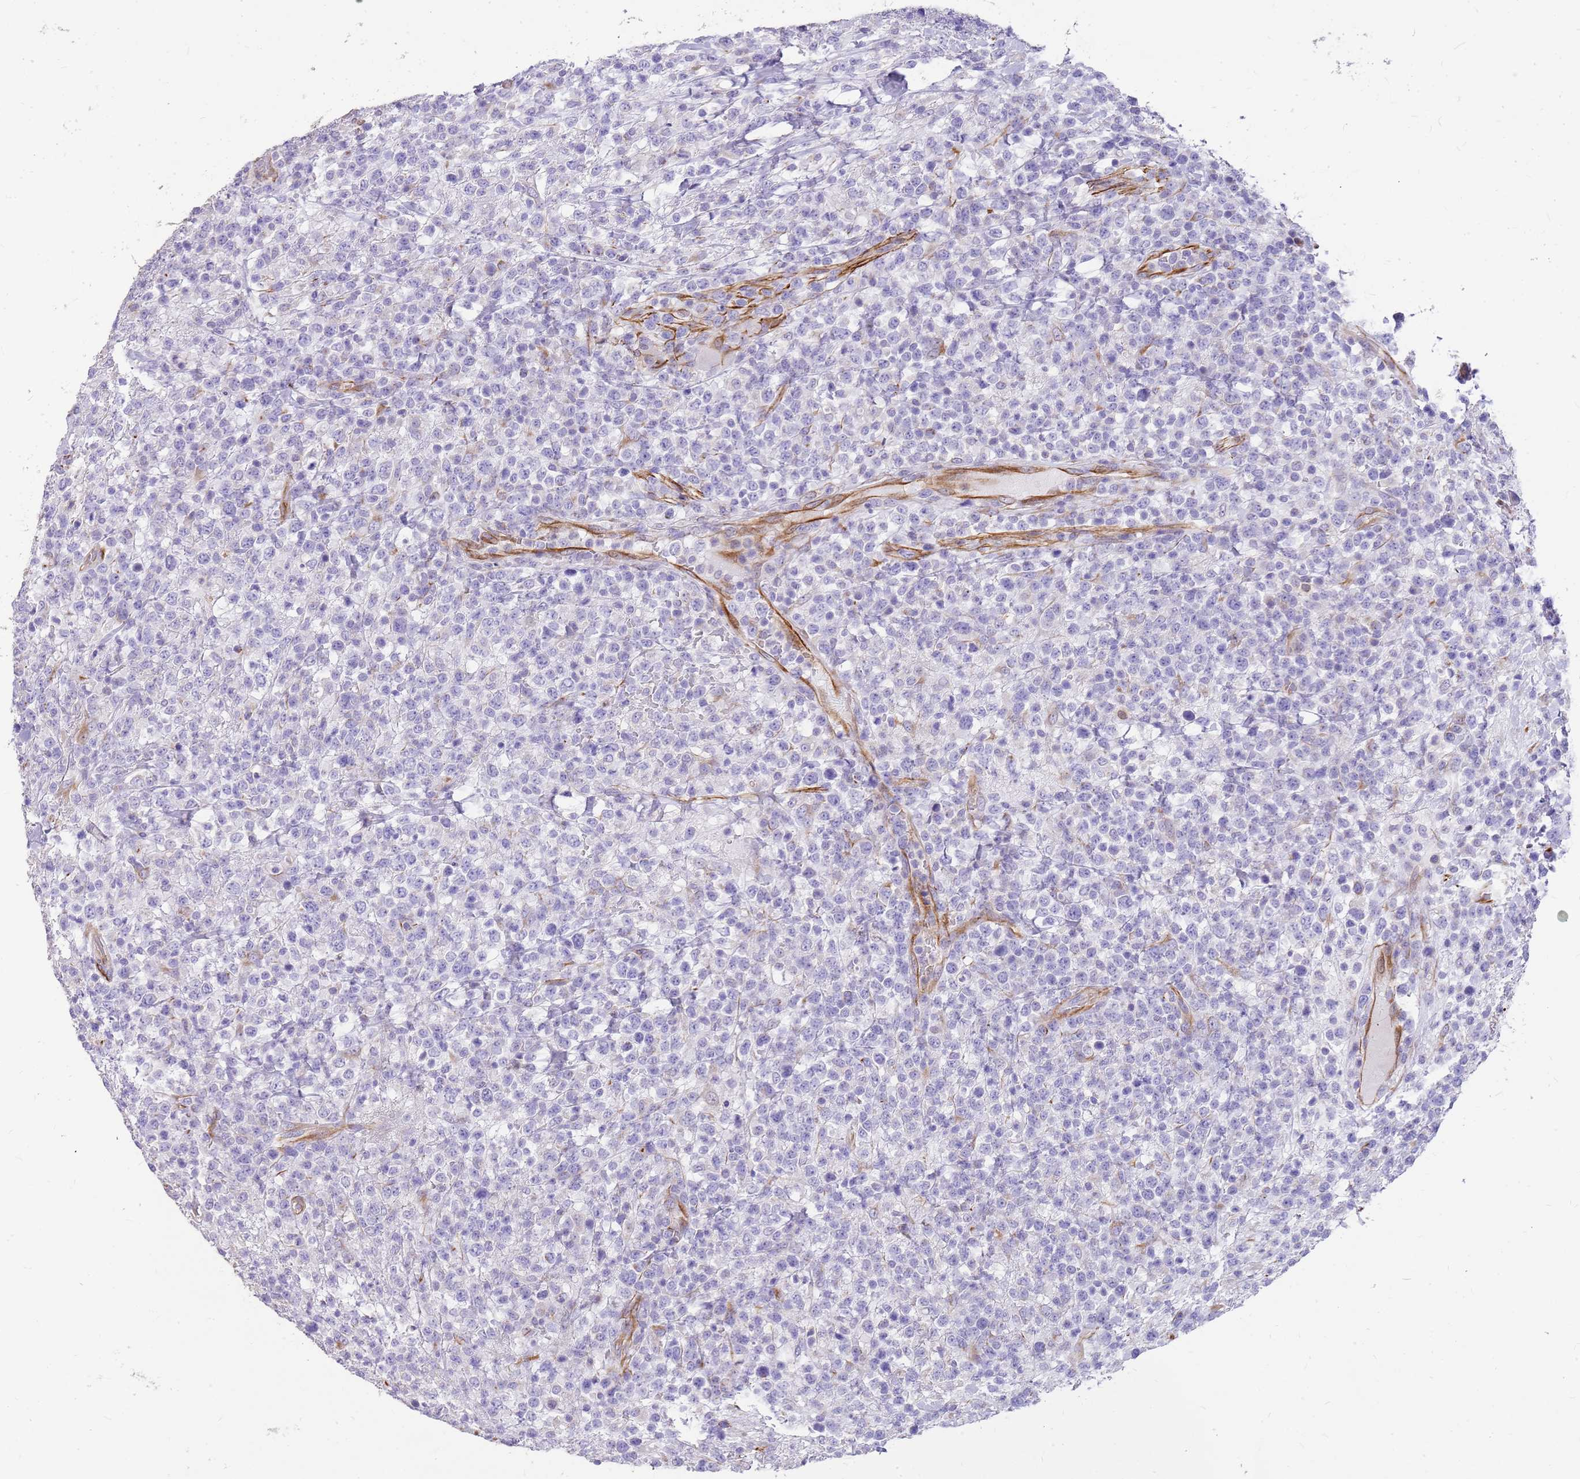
{"staining": {"intensity": "negative", "quantity": "none", "location": "none"}, "tissue": "lymphoma", "cell_type": "Tumor cells", "image_type": "cancer", "snomed": [{"axis": "morphology", "description": "Malignant lymphoma, non-Hodgkin's type, High grade"}, {"axis": "topography", "description": "Colon"}], "caption": "Immunohistochemistry of human malignant lymphoma, non-Hodgkin's type (high-grade) demonstrates no staining in tumor cells.", "gene": "ZDHHC1", "patient": {"sex": "female", "age": 53}}